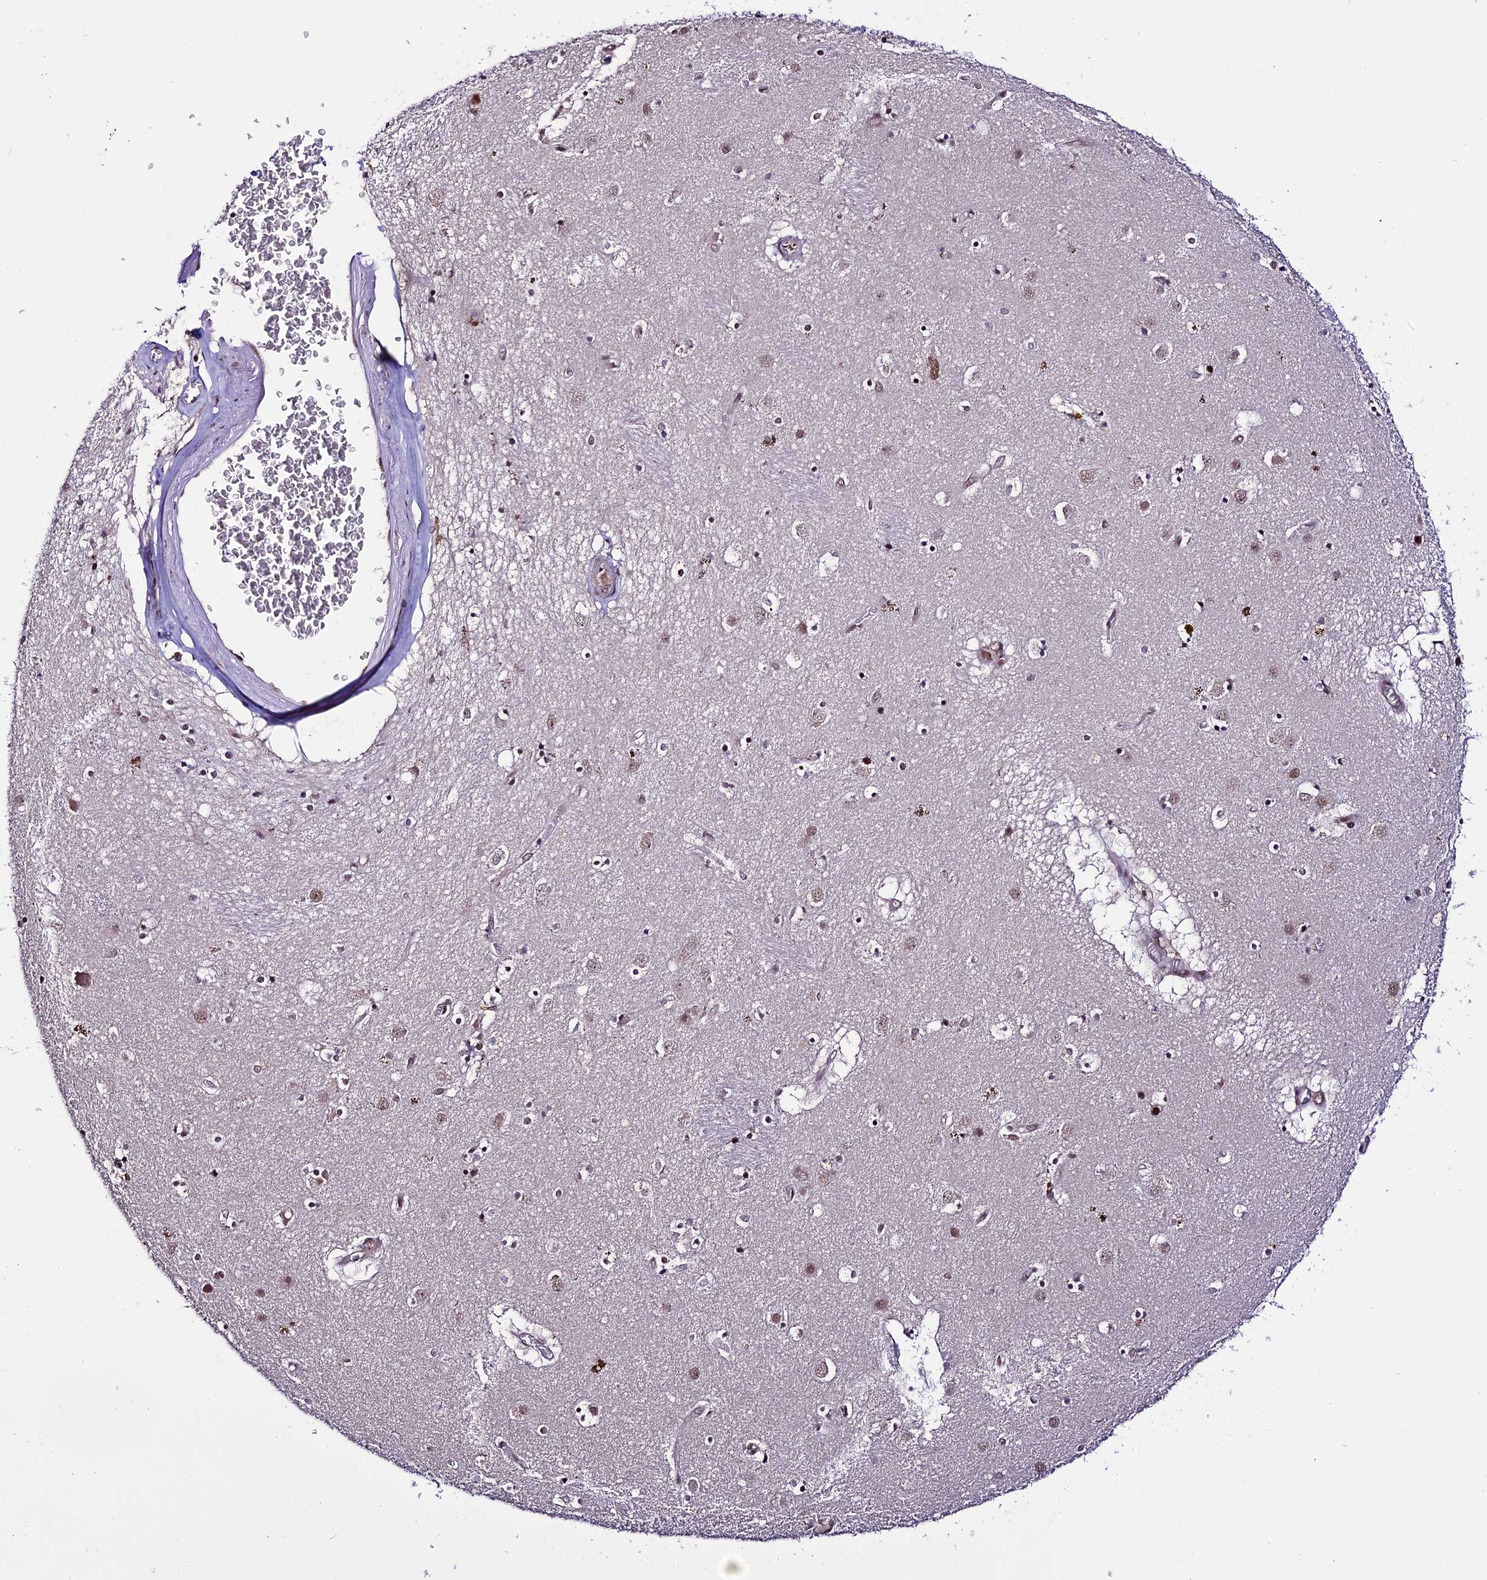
{"staining": {"intensity": "moderate", "quantity": "<25%", "location": "nuclear"}, "tissue": "caudate", "cell_type": "Glial cells", "image_type": "normal", "snomed": [{"axis": "morphology", "description": "Normal tissue, NOS"}, {"axis": "topography", "description": "Lateral ventricle wall"}], "caption": "Immunohistochemical staining of benign caudate reveals moderate nuclear protein expression in approximately <25% of glial cells.", "gene": "TCP11L2", "patient": {"sex": "male", "age": 70}}